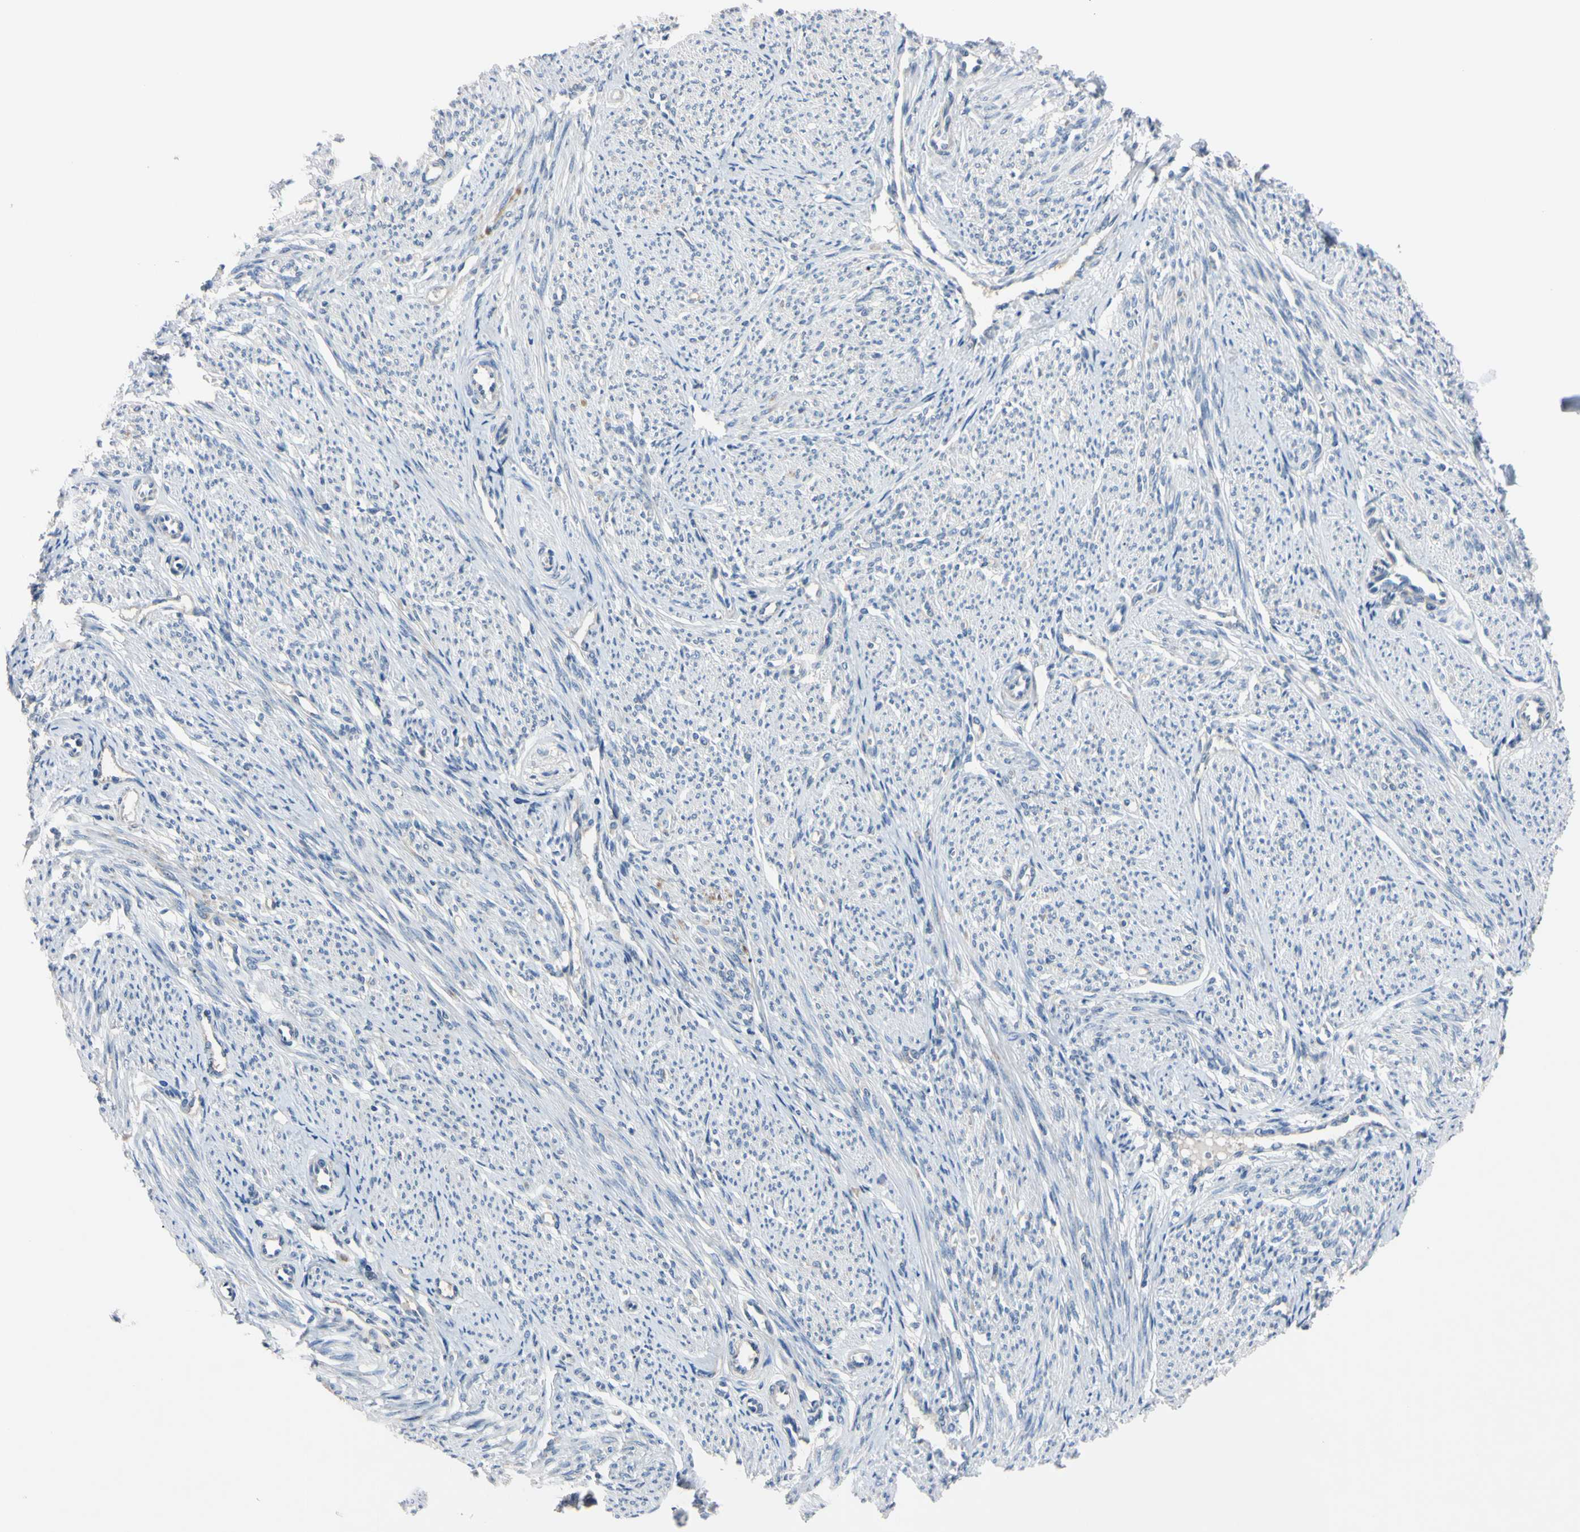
{"staining": {"intensity": "negative", "quantity": "none", "location": "none"}, "tissue": "smooth muscle", "cell_type": "Smooth muscle cells", "image_type": "normal", "snomed": [{"axis": "morphology", "description": "Normal tissue, NOS"}, {"axis": "topography", "description": "Smooth muscle"}], "caption": "DAB immunohistochemical staining of unremarkable smooth muscle demonstrates no significant staining in smooth muscle cells.", "gene": "PNKD", "patient": {"sex": "female", "age": 65}}